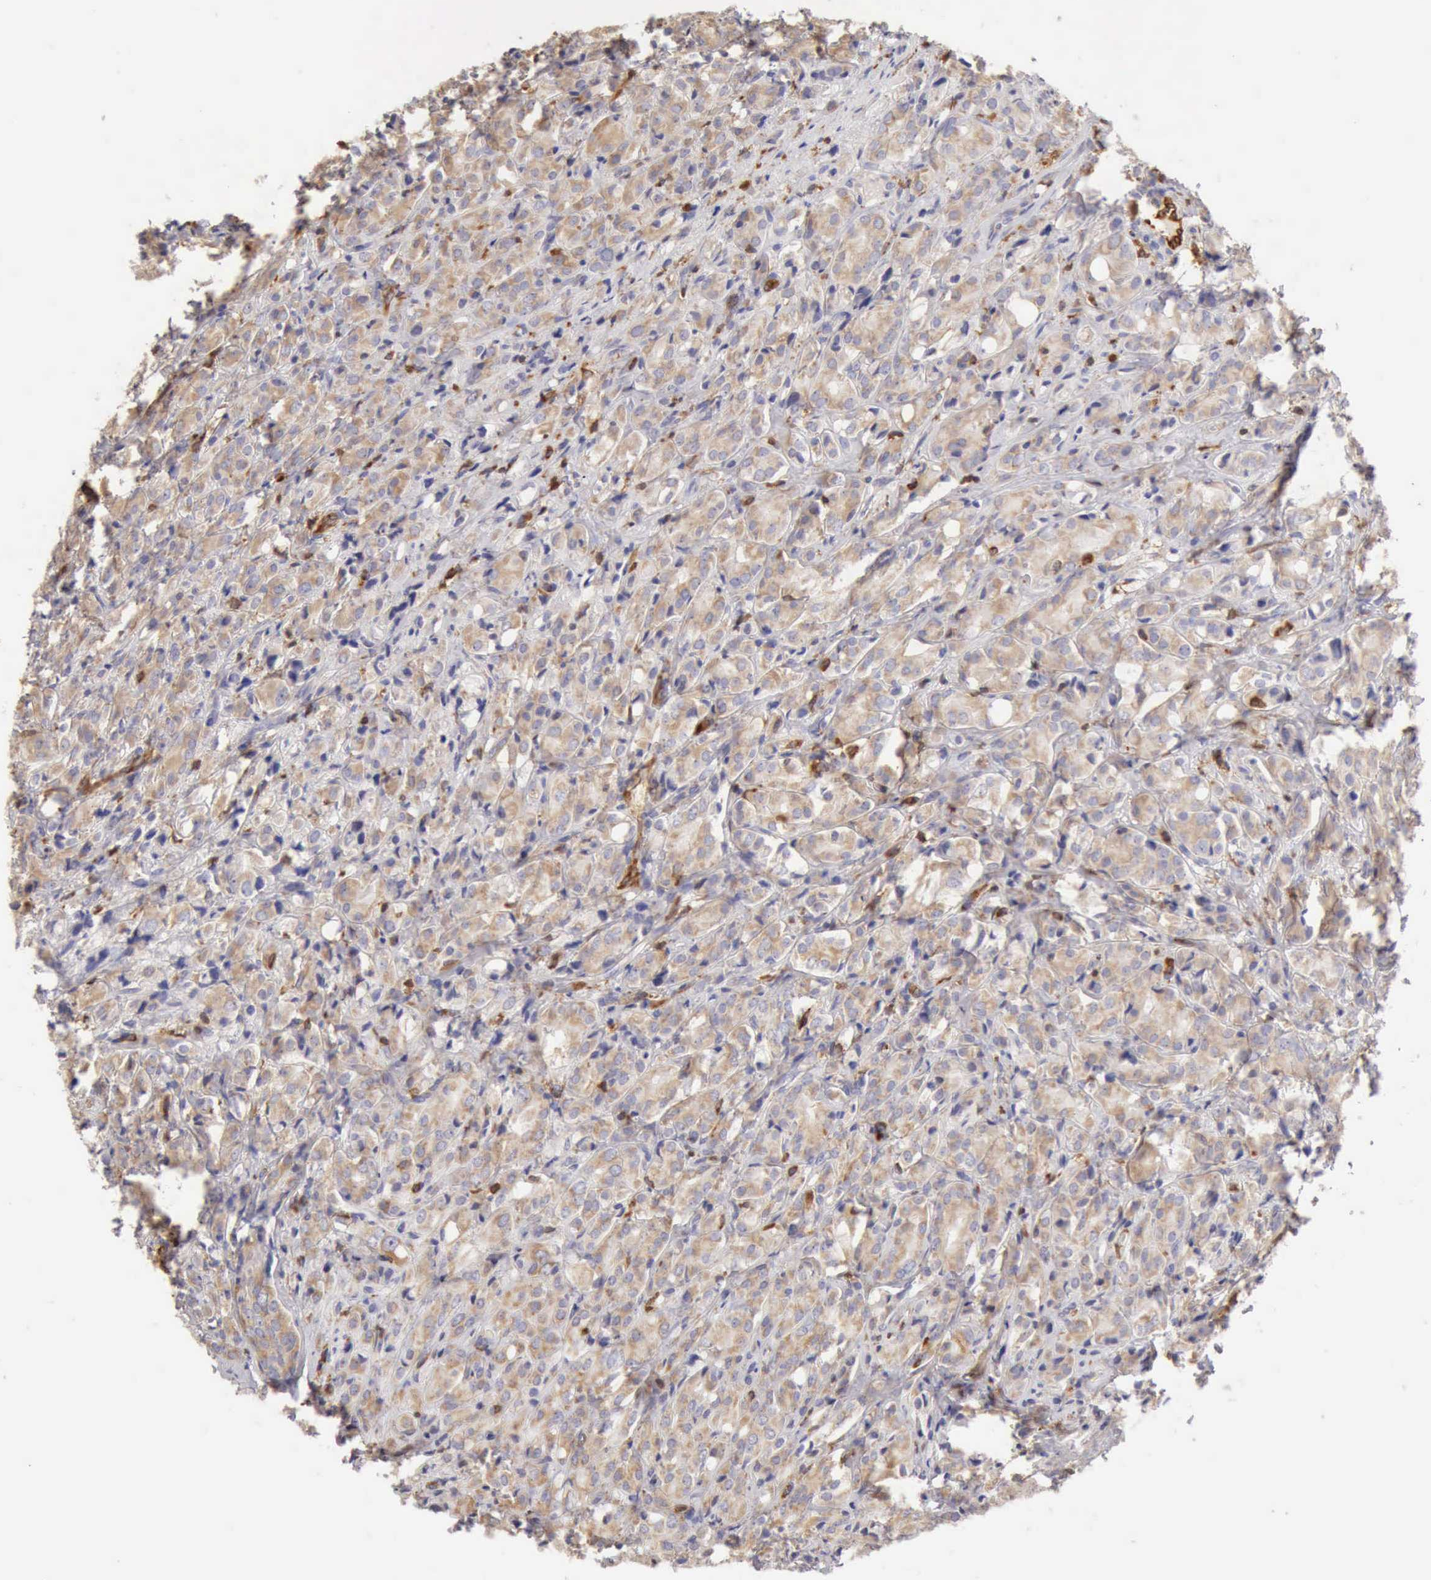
{"staining": {"intensity": "weak", "quantity": "25%-75%", "location": "cytoplasmic/membranous"}, "tissue": "prostate cancer", "cell_type": "Tumor cells", "image_type": "cancer", "snomed": [{"axis": "morphology", "description": "Adenocarcinoma, High grade"}, {"axis": "topography", "description": "Prostate"}], "caption": "Immunohistochemistry photomicrograph of prostate high-grade adenocarcinoma stained for a protein (brown), which displays low levels of weak cytoplasmic/membranous staining in approximately 25%-75% of tumor cells.", "gene": "ARHGAP4", "patient": {"sex": "male", "age": 68}}